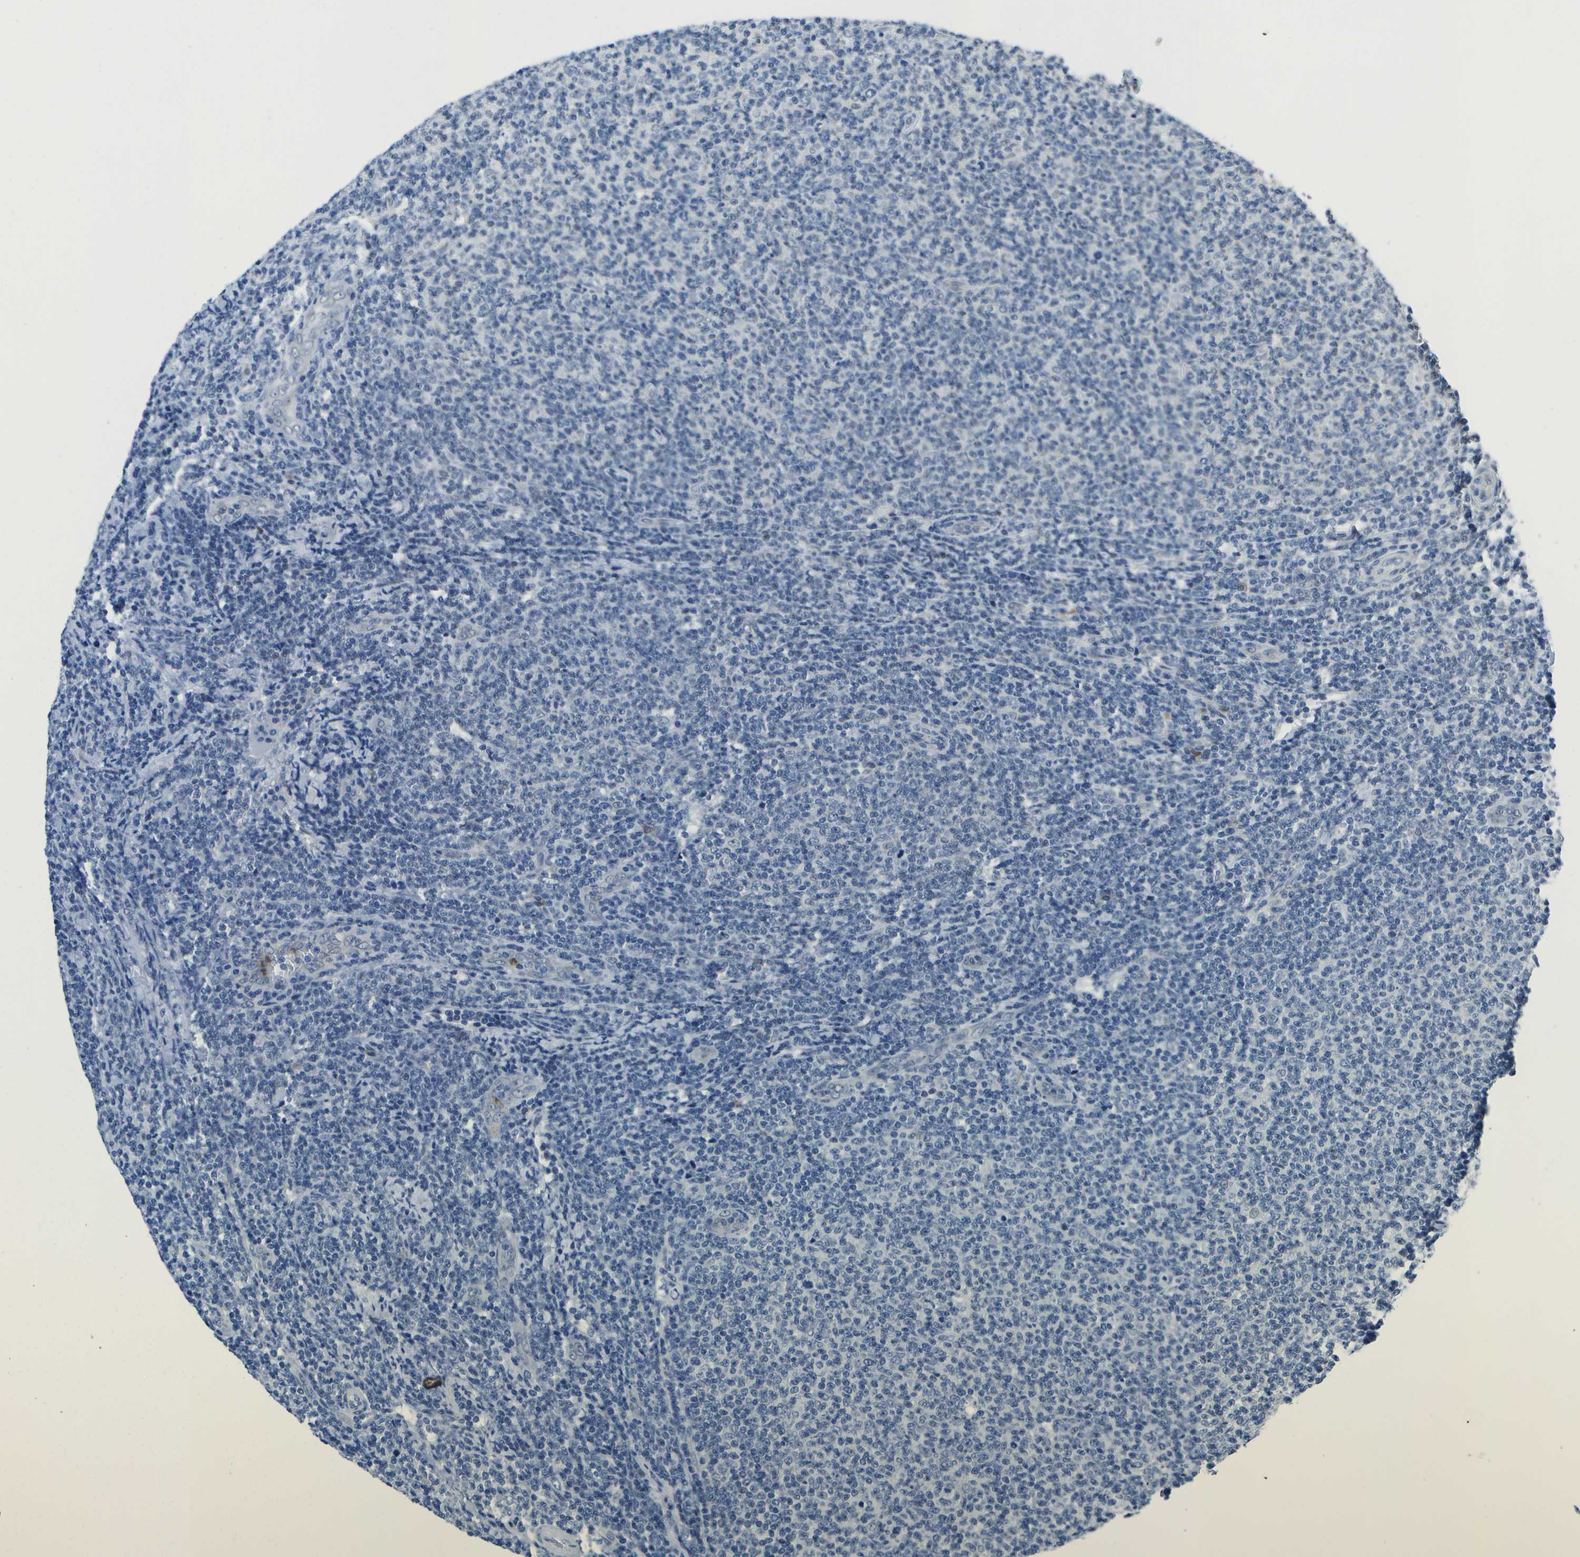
{"staining": {"intensity": "negative", "quantity": "none", "location": "none"}, "tissue": "lymphoma", "cell_type": "Tumor cells", "image_type": "cancer", "snomed": [{"axis": "morphology", "description": "Malignant lymphoma, non-Hodgkin's type, Low grade"}, {"axis": "topography", "description": "Lymph node"}], "caption": "This histopathology image is of lymphoma stained with IHC to label a protein in brown with the nuclei are counter-stained blue. There is no staining in tumor cells.", "gene": "DSE", "patient": {"sex": "male", "age": 66}}